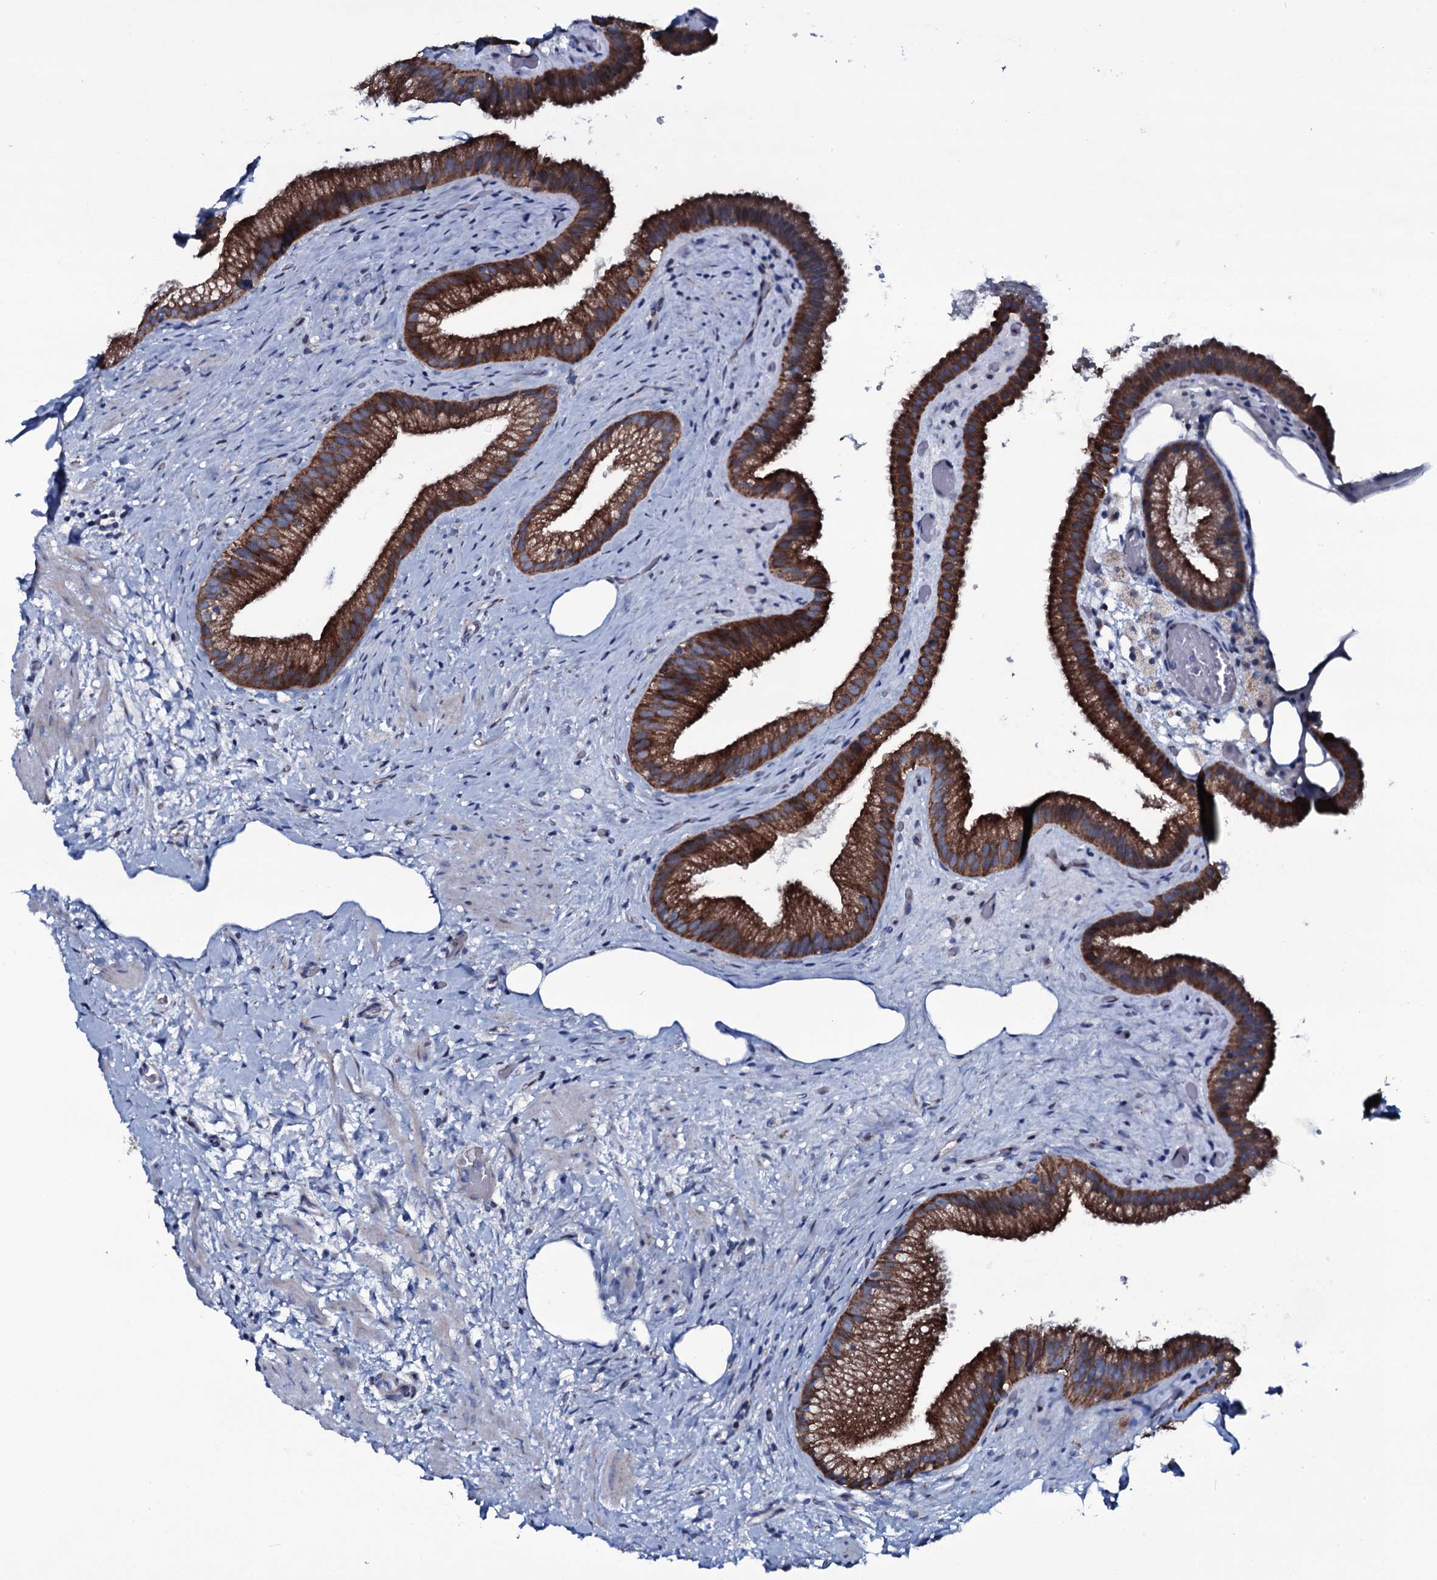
{"staining": {"intensity": "strong", "quantity": ">75%", "location": "cytoplasmic/membranous"}, "tissue": "gallbladder", "cell_type": "Glandular cells", "image_type": "normal", "snomed": [{"axis": "morphology", "description": "Normal tissue, NOS"}, {"axis": "morphology", "description": "Inflammation, NOS"}, {"axis": "topography", "description": "Gallbladder"}], "caption": "High-magnification brightfield microscopy of unremarkable gallbladder stained with DAB (brown) and counterstained with hematoxylin (blue). glandular cells exhibit strong cytoplasmic/membranous expression is appreciated in approximately>75% of cells.", "gene": "WIPF3", "patient": {"sex": "male", "age": 51}}